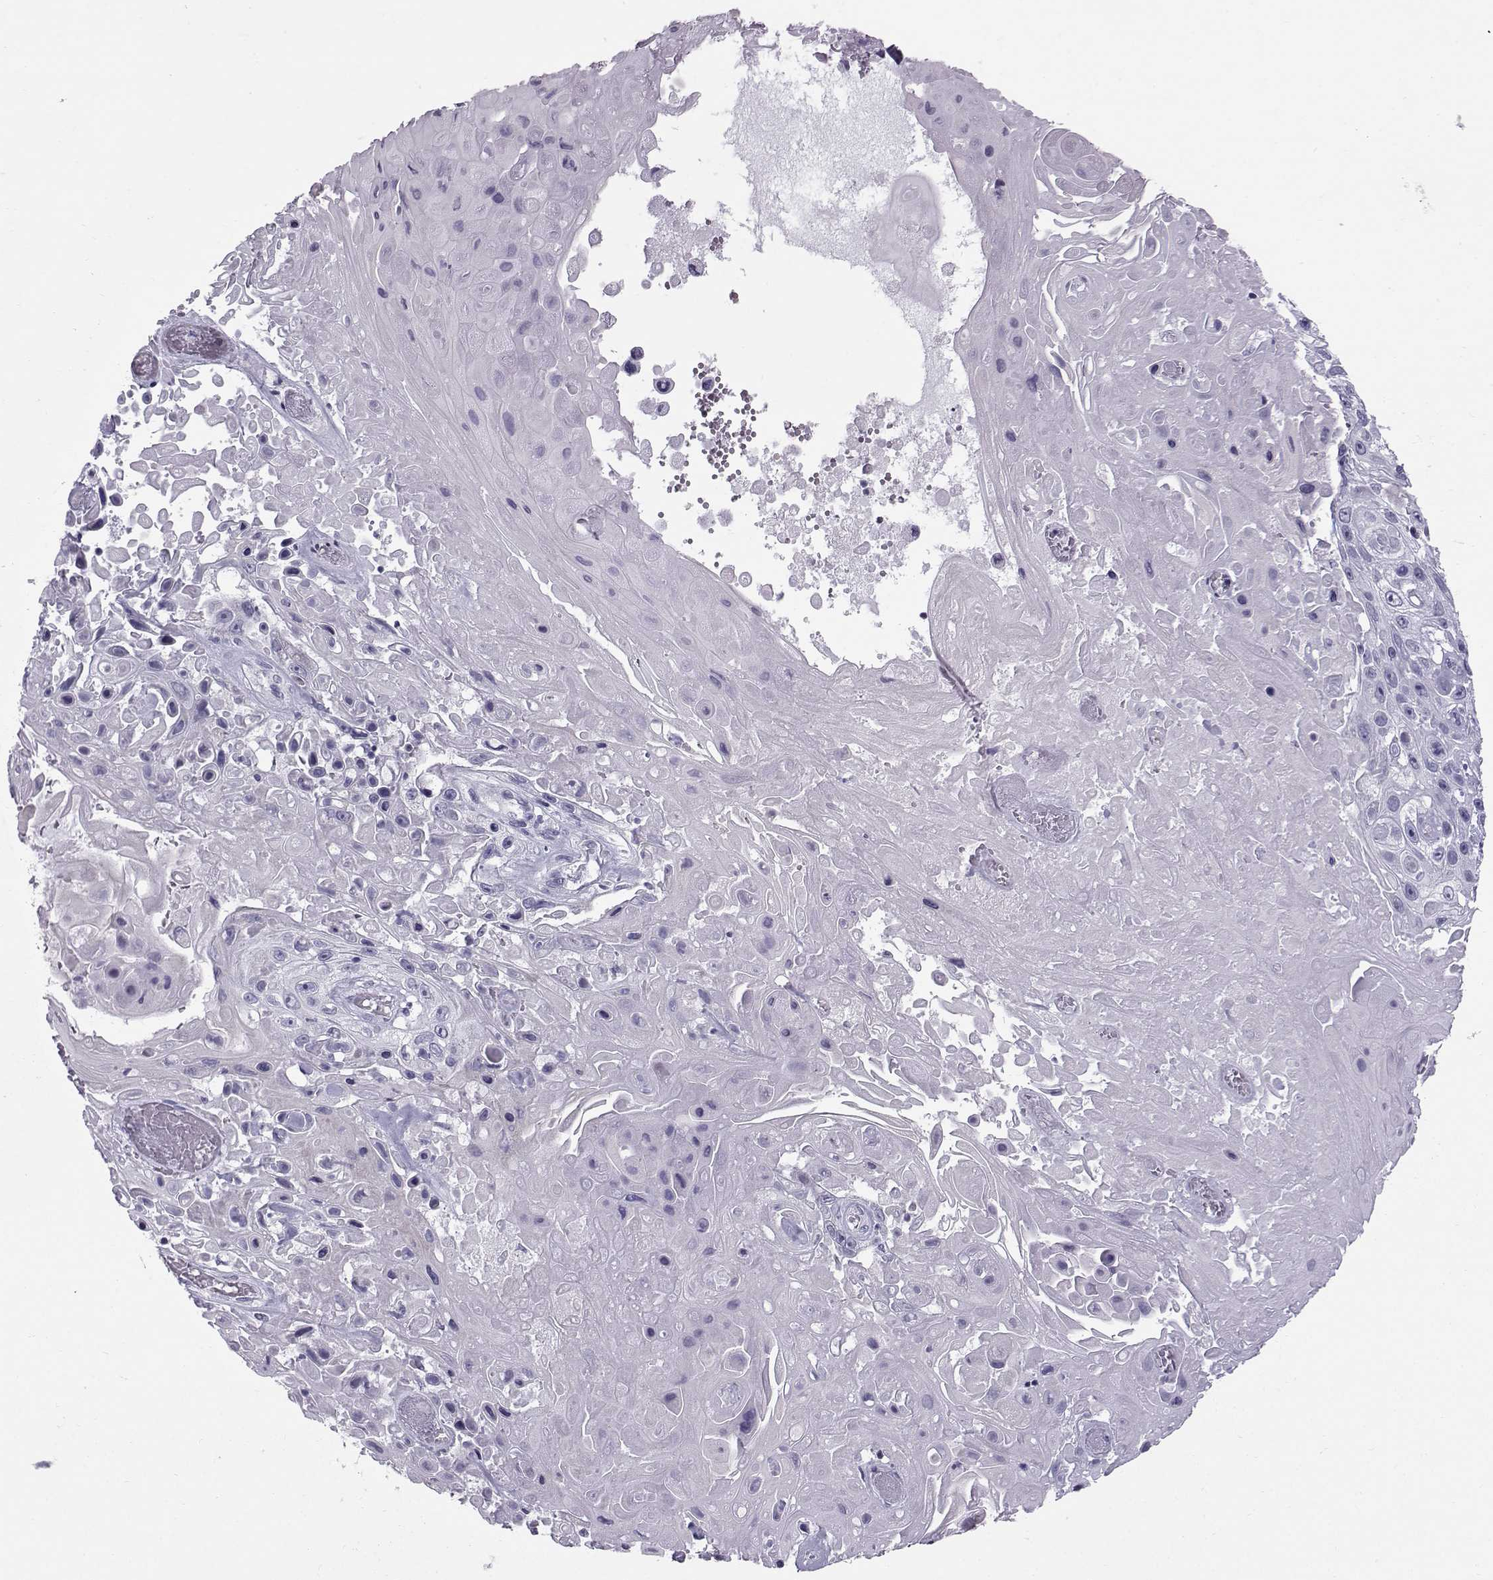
{"staining": {"intensity": "negative", "quantity": "none", "location": "none"}, "tissue": "skin cancer", "cell_type": "Tumor cells", "image_type": "cancer", "snomed": [{"axis": "morphology", "description": "Squamous cell carcinoma, NOS"}, {"axis": "topography", "description": "Skin"}], "caption": "Immunohistochemical staining of human skin cancer (squamous cell carcinoma) shows no significant expression in tumor cells.", "gene": "DMRT3", "patient": {"sex": "male", "age": 82}}